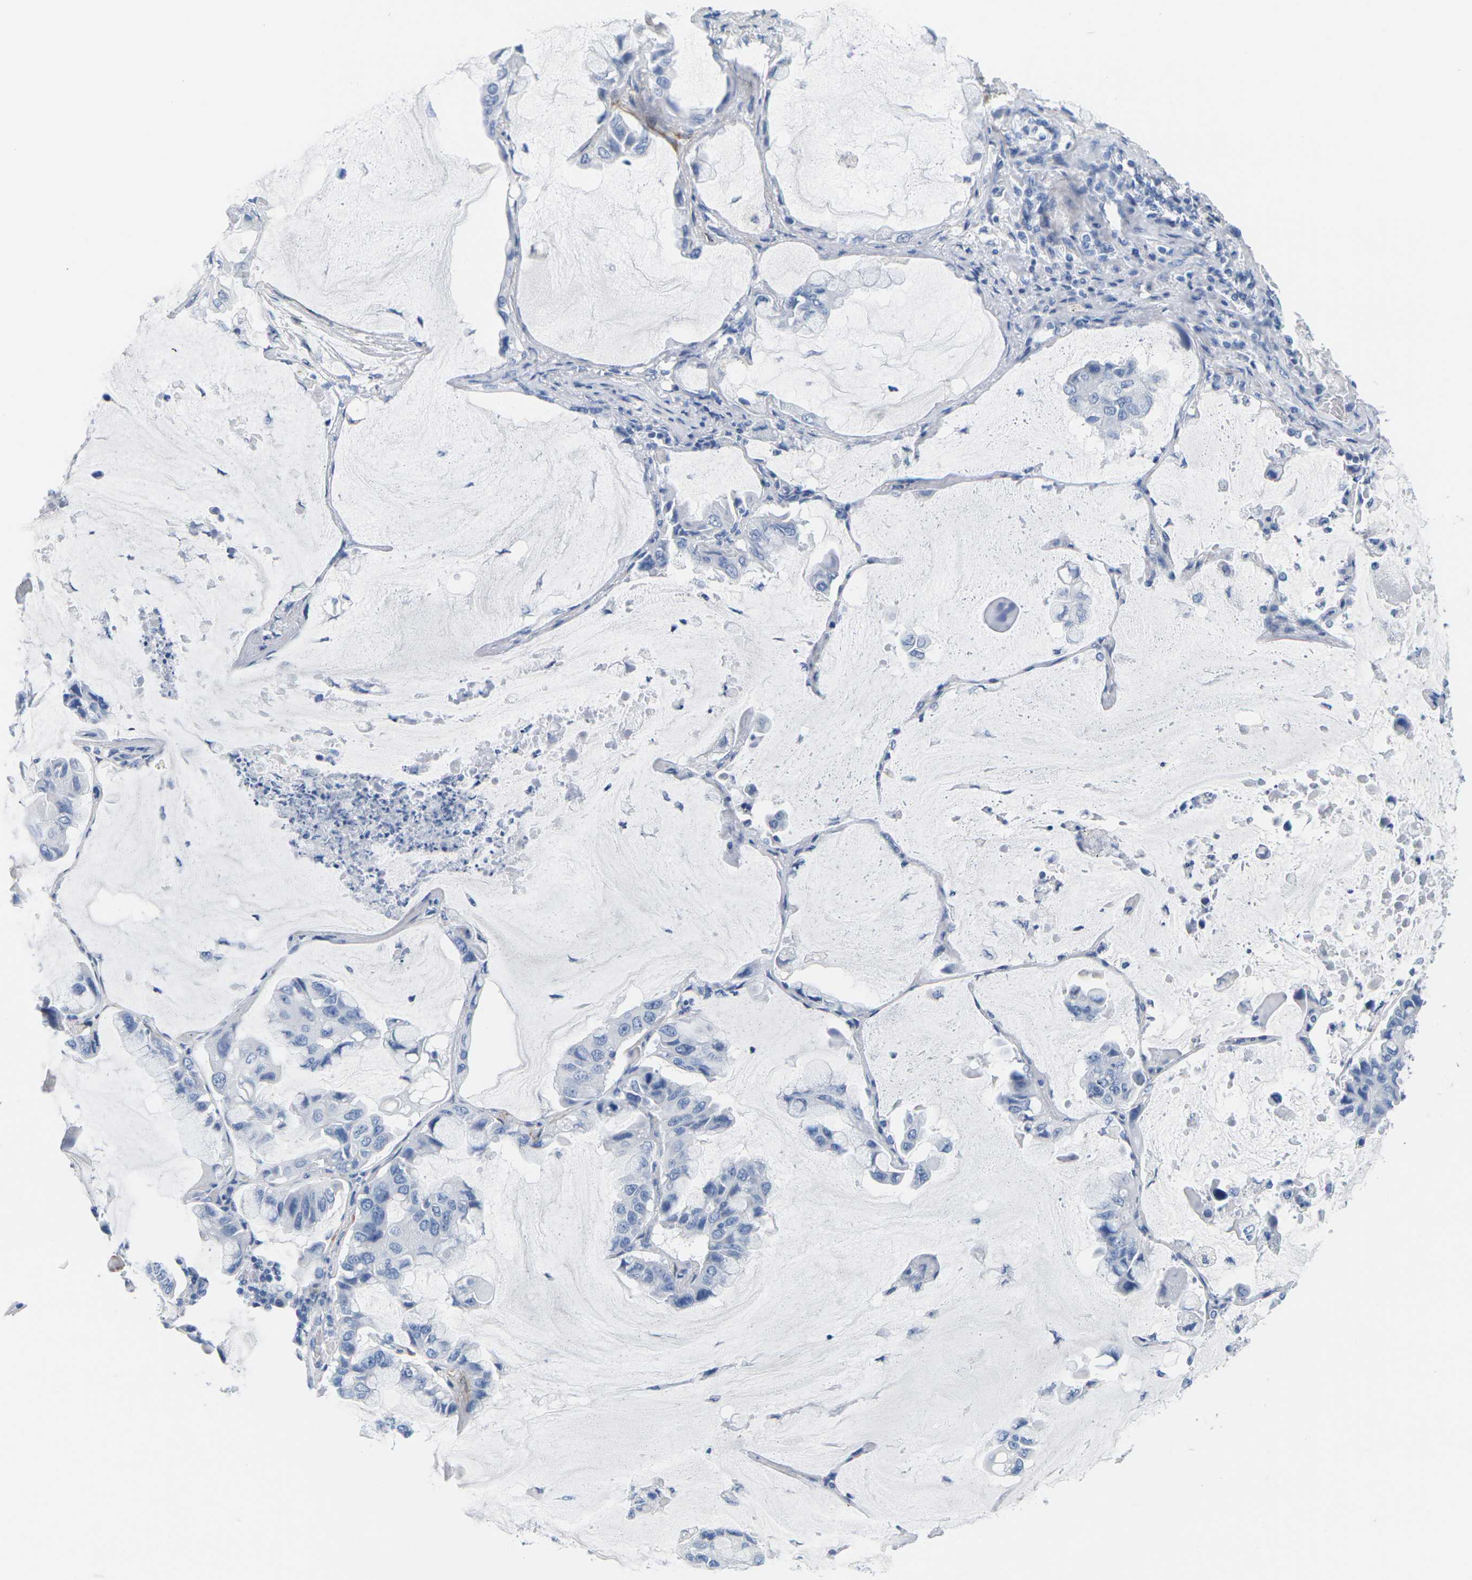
{"staining": {"intensity": "negative", "quantity": "none", "location": "none"}, "tissue": "lung cancer", "cell_type": "Tumor cells", "image_type": "cancer", "snomed": [{"axis": "morphology", "description": "Adenocarcinoma, NOS"}, {"axis": "topography", "description": "Lung"}], "caption": "IHC of adenocarcinoma (lung) shows no expression in tumor cells.", "gene": "CNN1", "patient": {"sex": "male", "age": 64}}